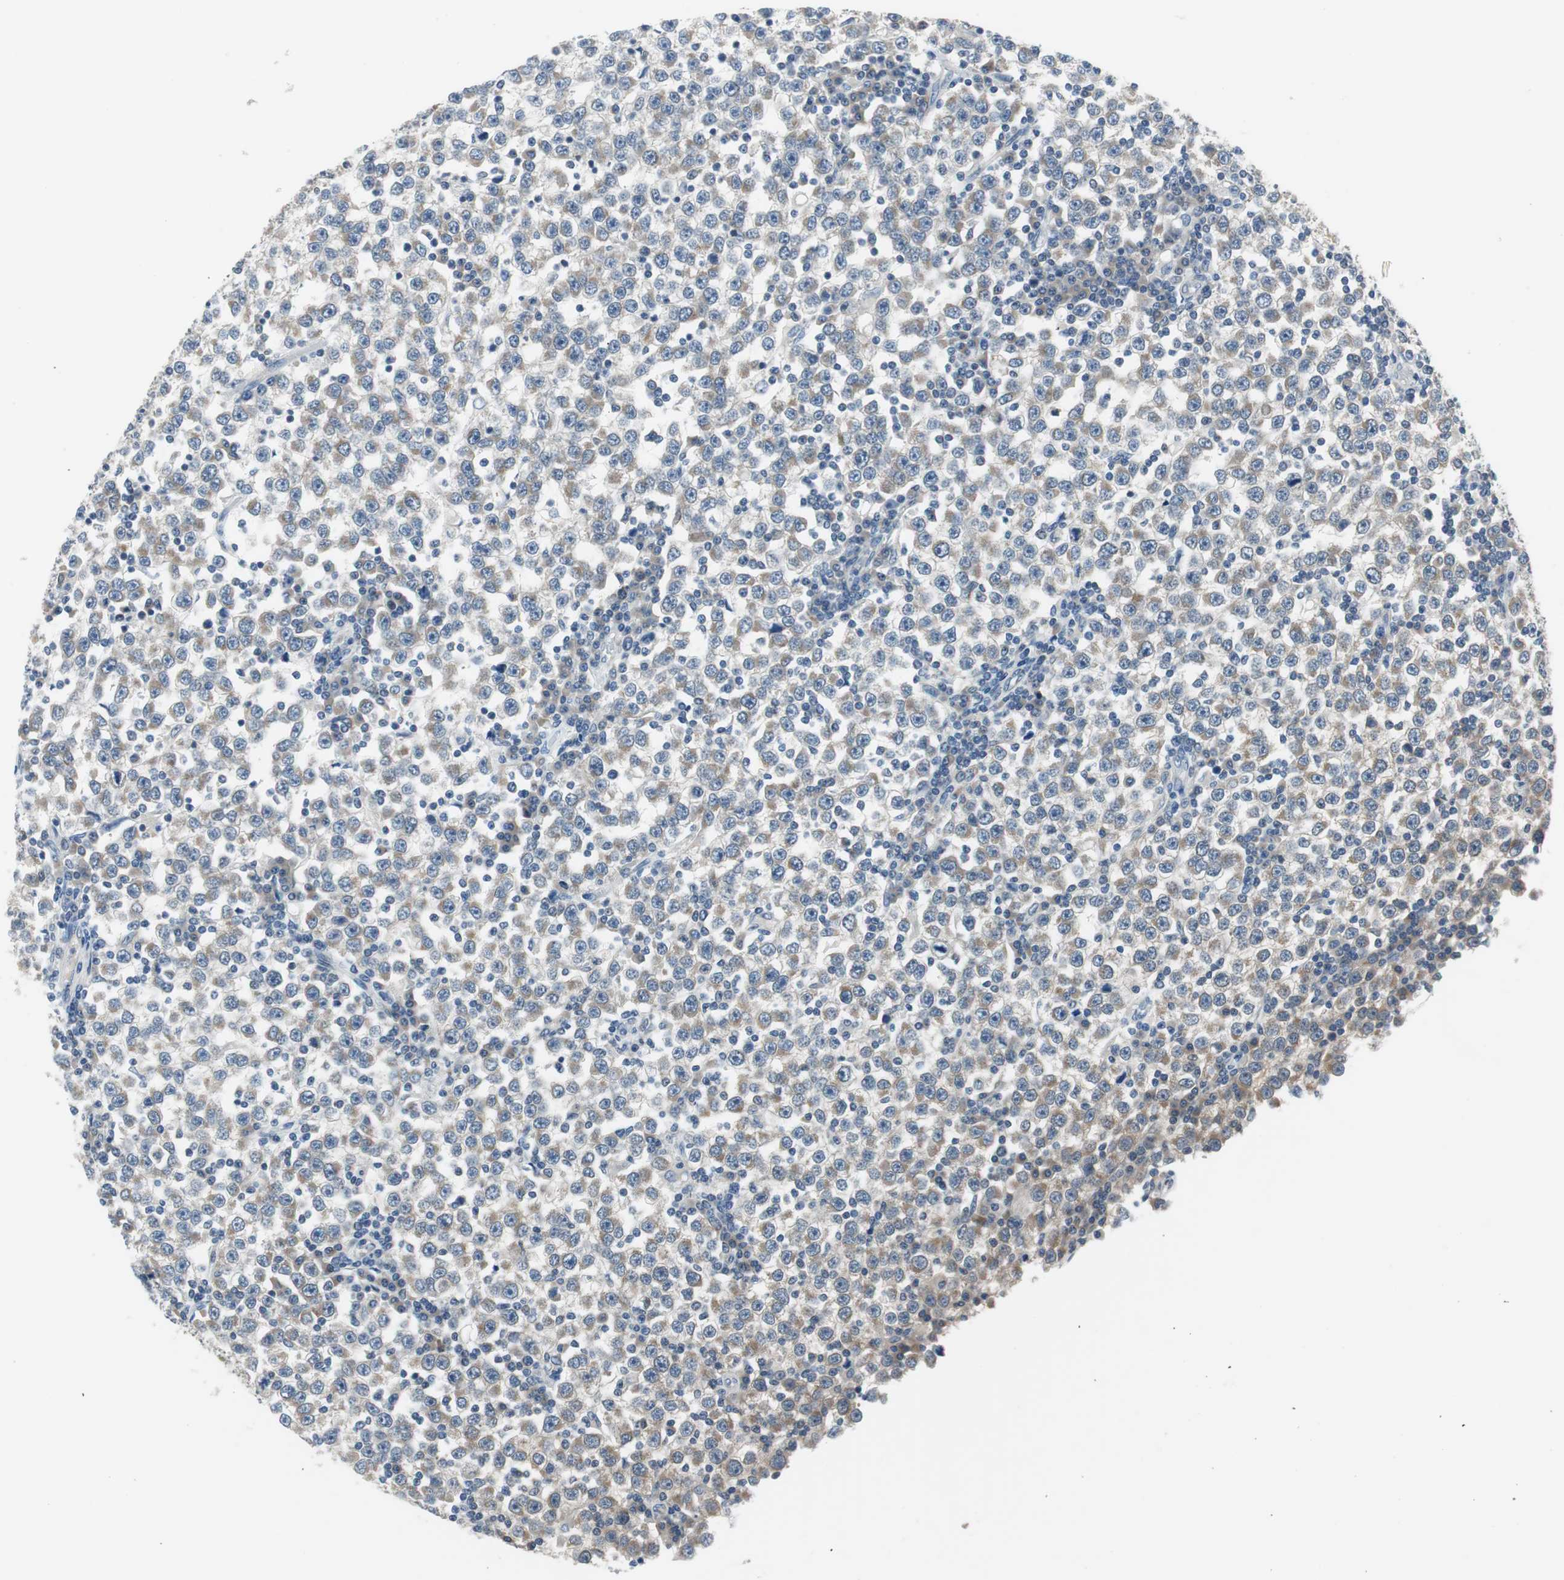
{"staining": {"intensity": "weak", "quantity": "<25%", "location": "cytoplasmic/membranous"}, "tissue": "testis cancer", "cell_type": "Tumor cells", "image_type": "cancer", "snomed": [{"axis": "morphology", "description": "Seminoma, NOS"}, {"axis": "topography", "description": "Testis"}], "caption": "This image is of testis seminoma stained with IHC to label a protein in brown with the nuclei are counter-stained blue. There is no expression in tumor cells.", "gene": "PLAA", "patient": {"sex": "male", "age": 65}}